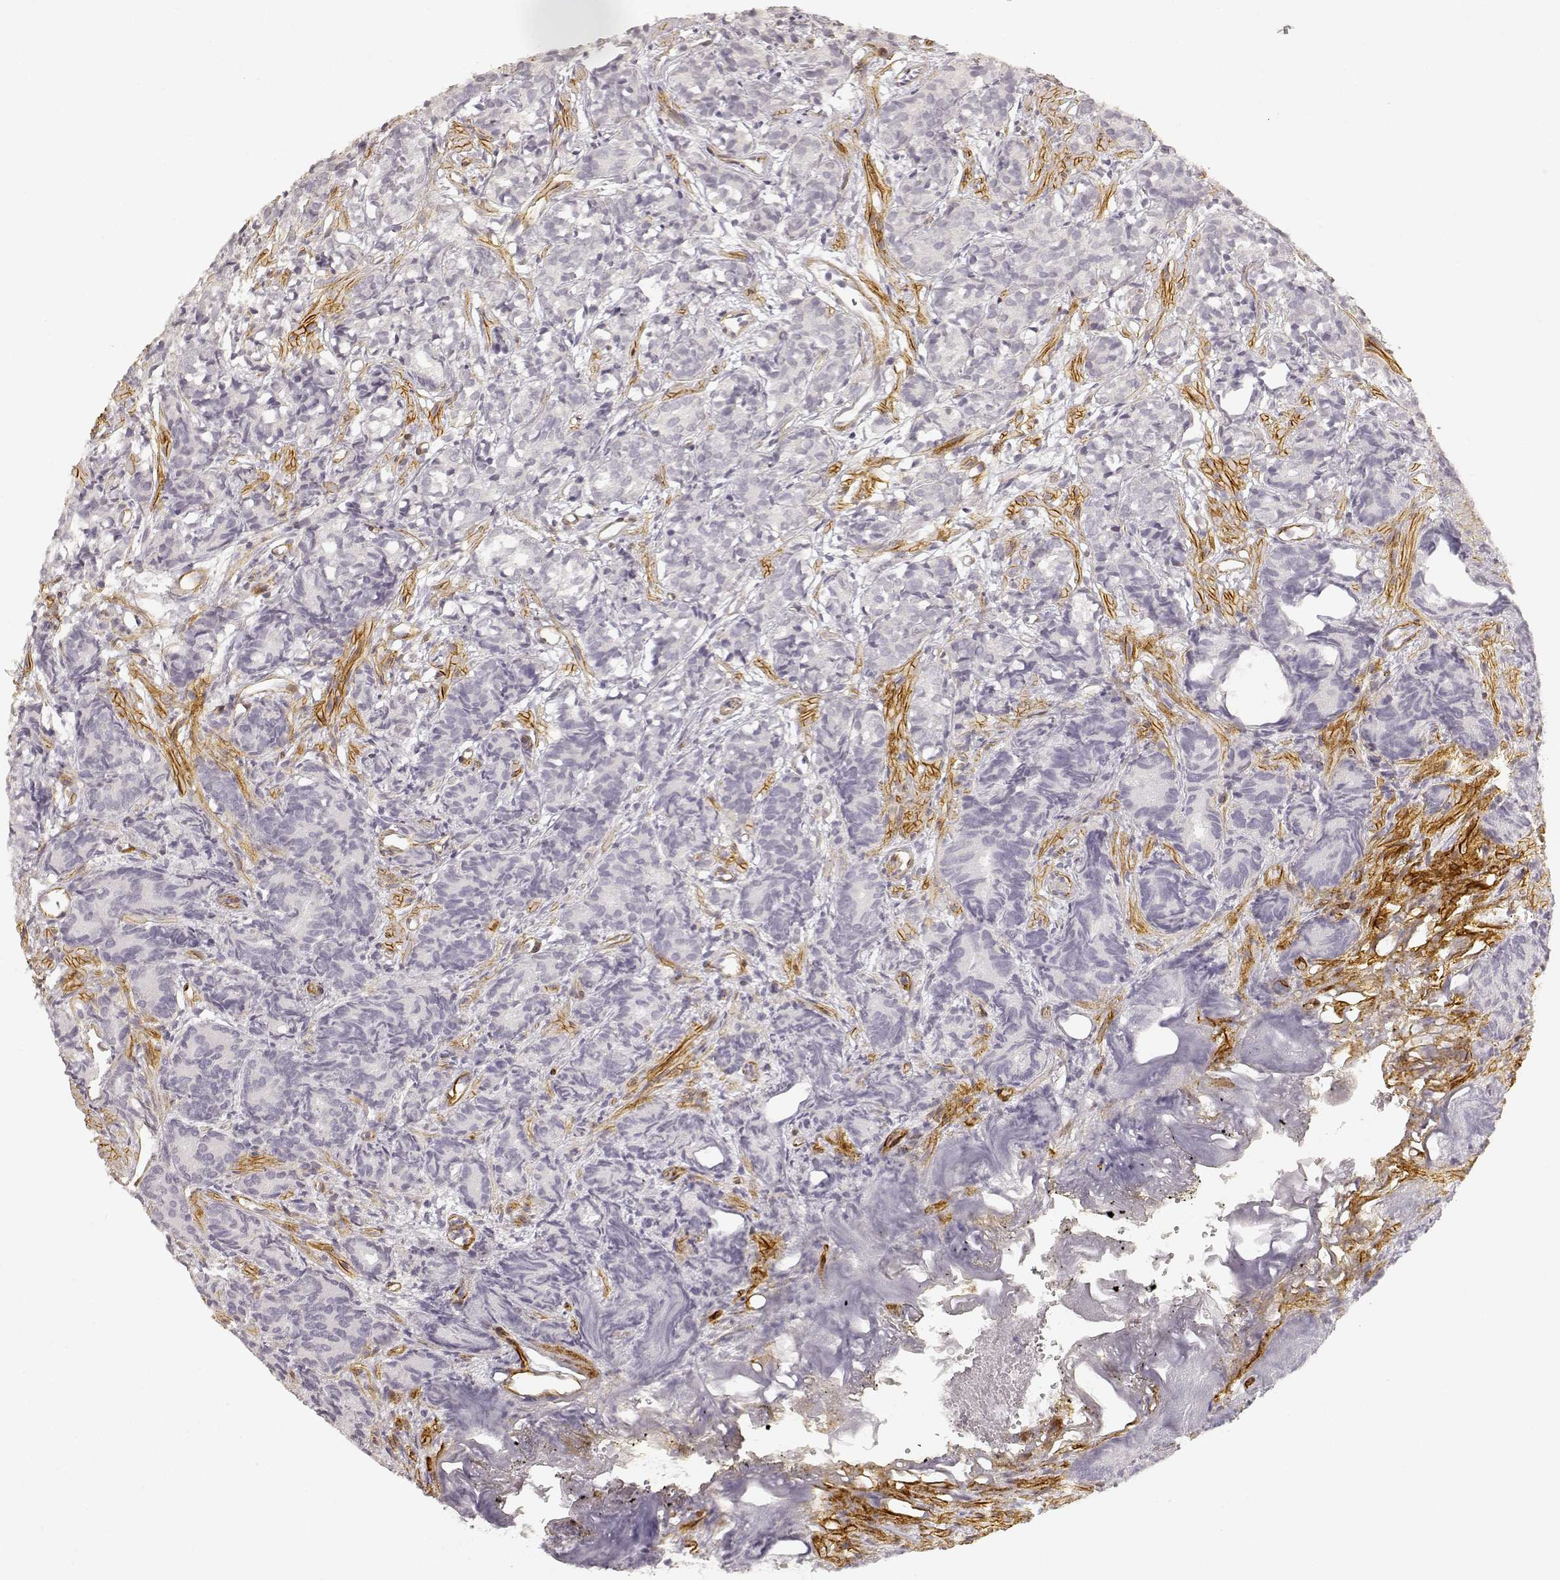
{"staining": {"intensity": "negative", "quantity": "none", "location": "none"}, "tissue": "prostate cancer", "cell_type": "Tumor cells", "image_type": "cancer", "snomed": [{"axis": "morphology", "description": "Adenocarcinoma, High grade"}, {"axis": "topography", "description": "Prostate"}], "caption": "A histopathology image of human prostate cancer is negative for staining in tumor cells.", "gene": "LAMA4", "patient": {"sex": "male", "age": 84}}